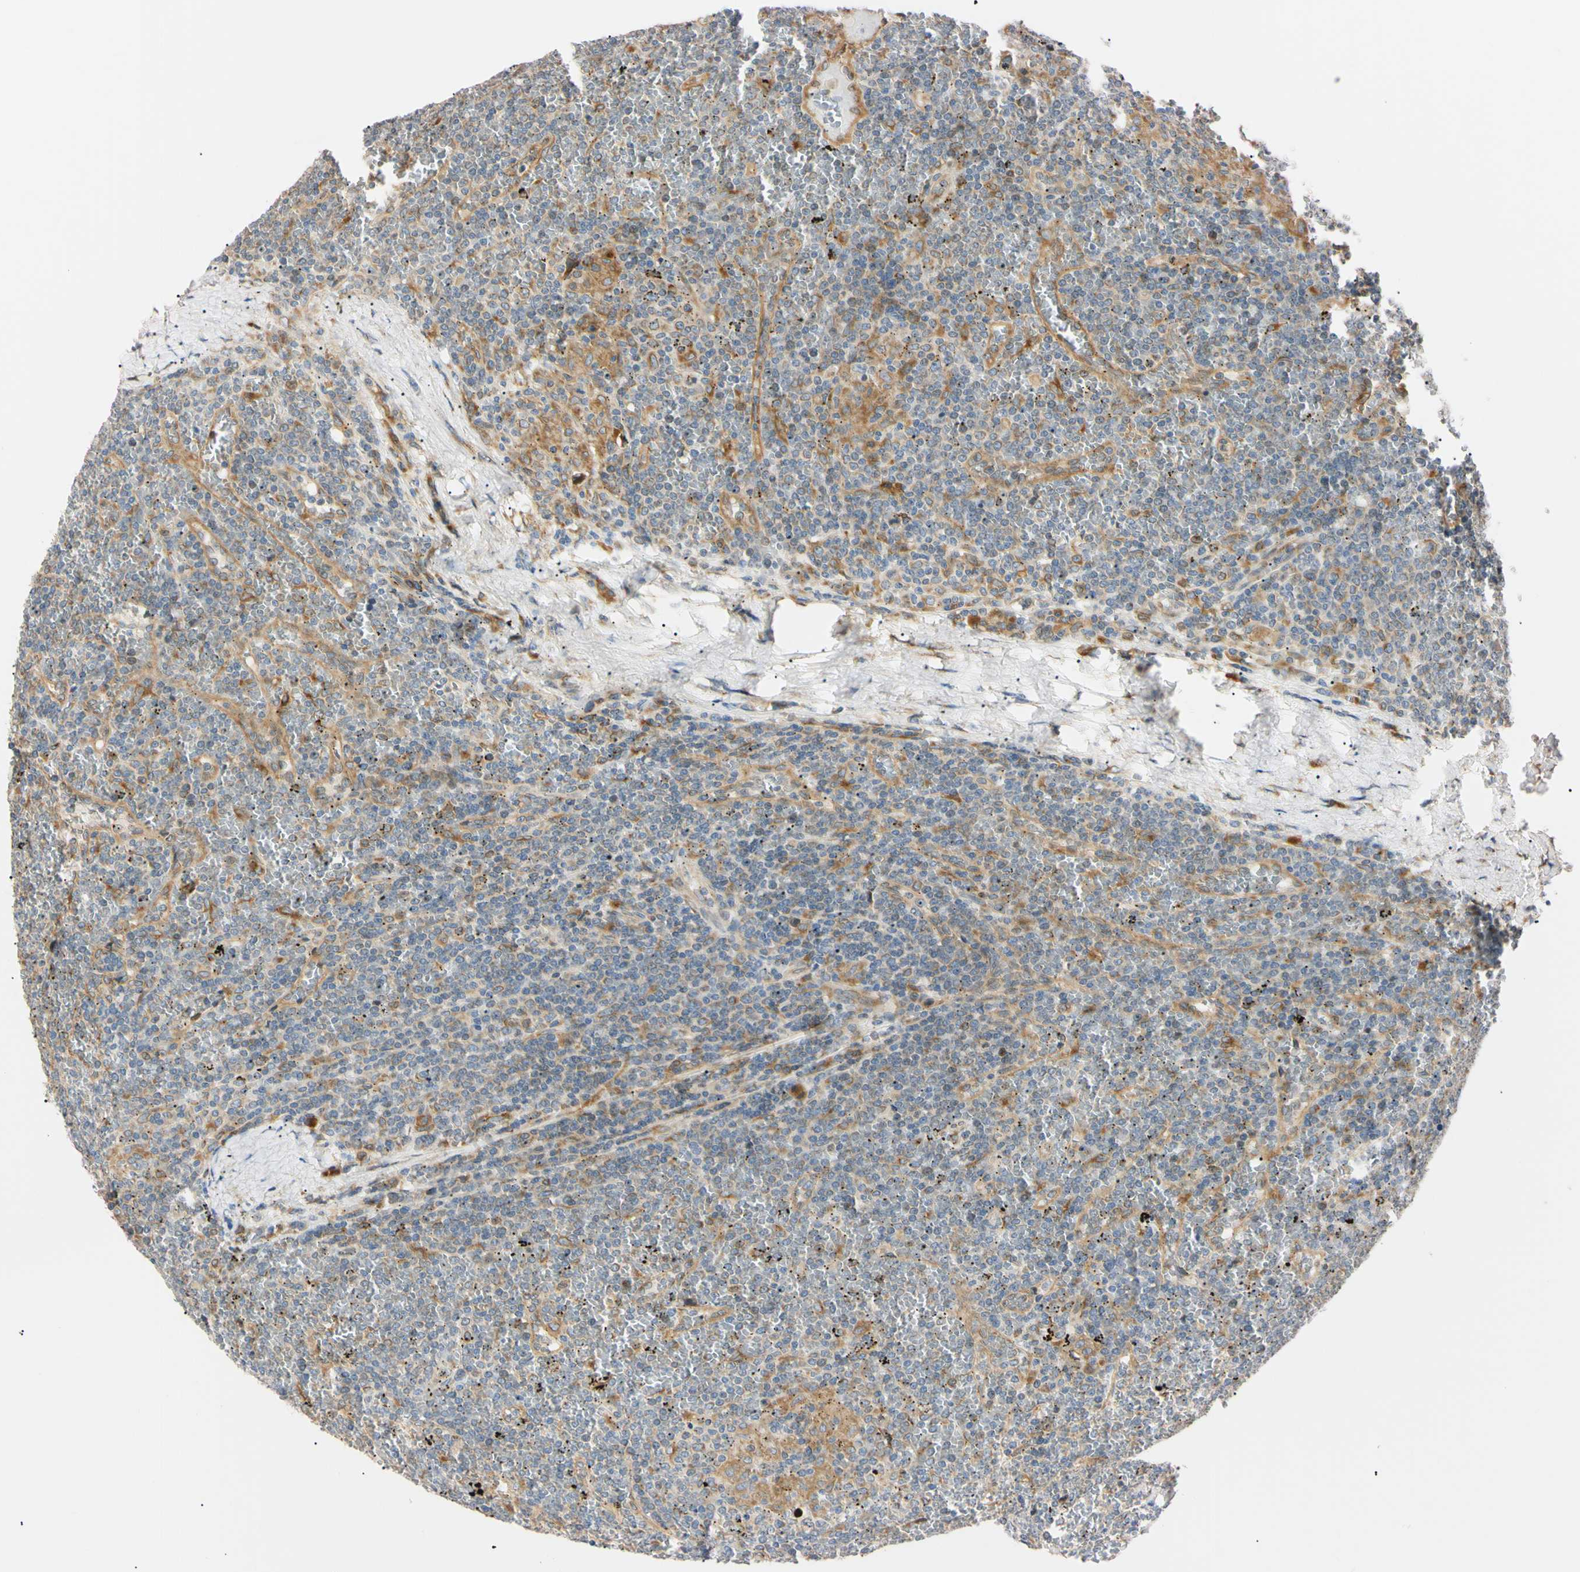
{"staining": {"intensity": "weak", "quantity": "<25%", "location": "cytoplasmic/membranous"}, "tissue": "lymphoma", "cell_type": "Tumor cells", "image_type": "cancer", "snomed": [{"axis": "morphology", "description": "Malignant lymphoma, non-Hodgkin's type, Low grade"}, {"axis": "topography", "description": "Spleen"}], "caption": "Human malignant lymphoma, non-Hodgkin's type (low-grade) stained for a protein using IHC displays no expression in tumor cells.", "gene": "IER3IP1", "patient": {"sex": "female", "age": 19}}